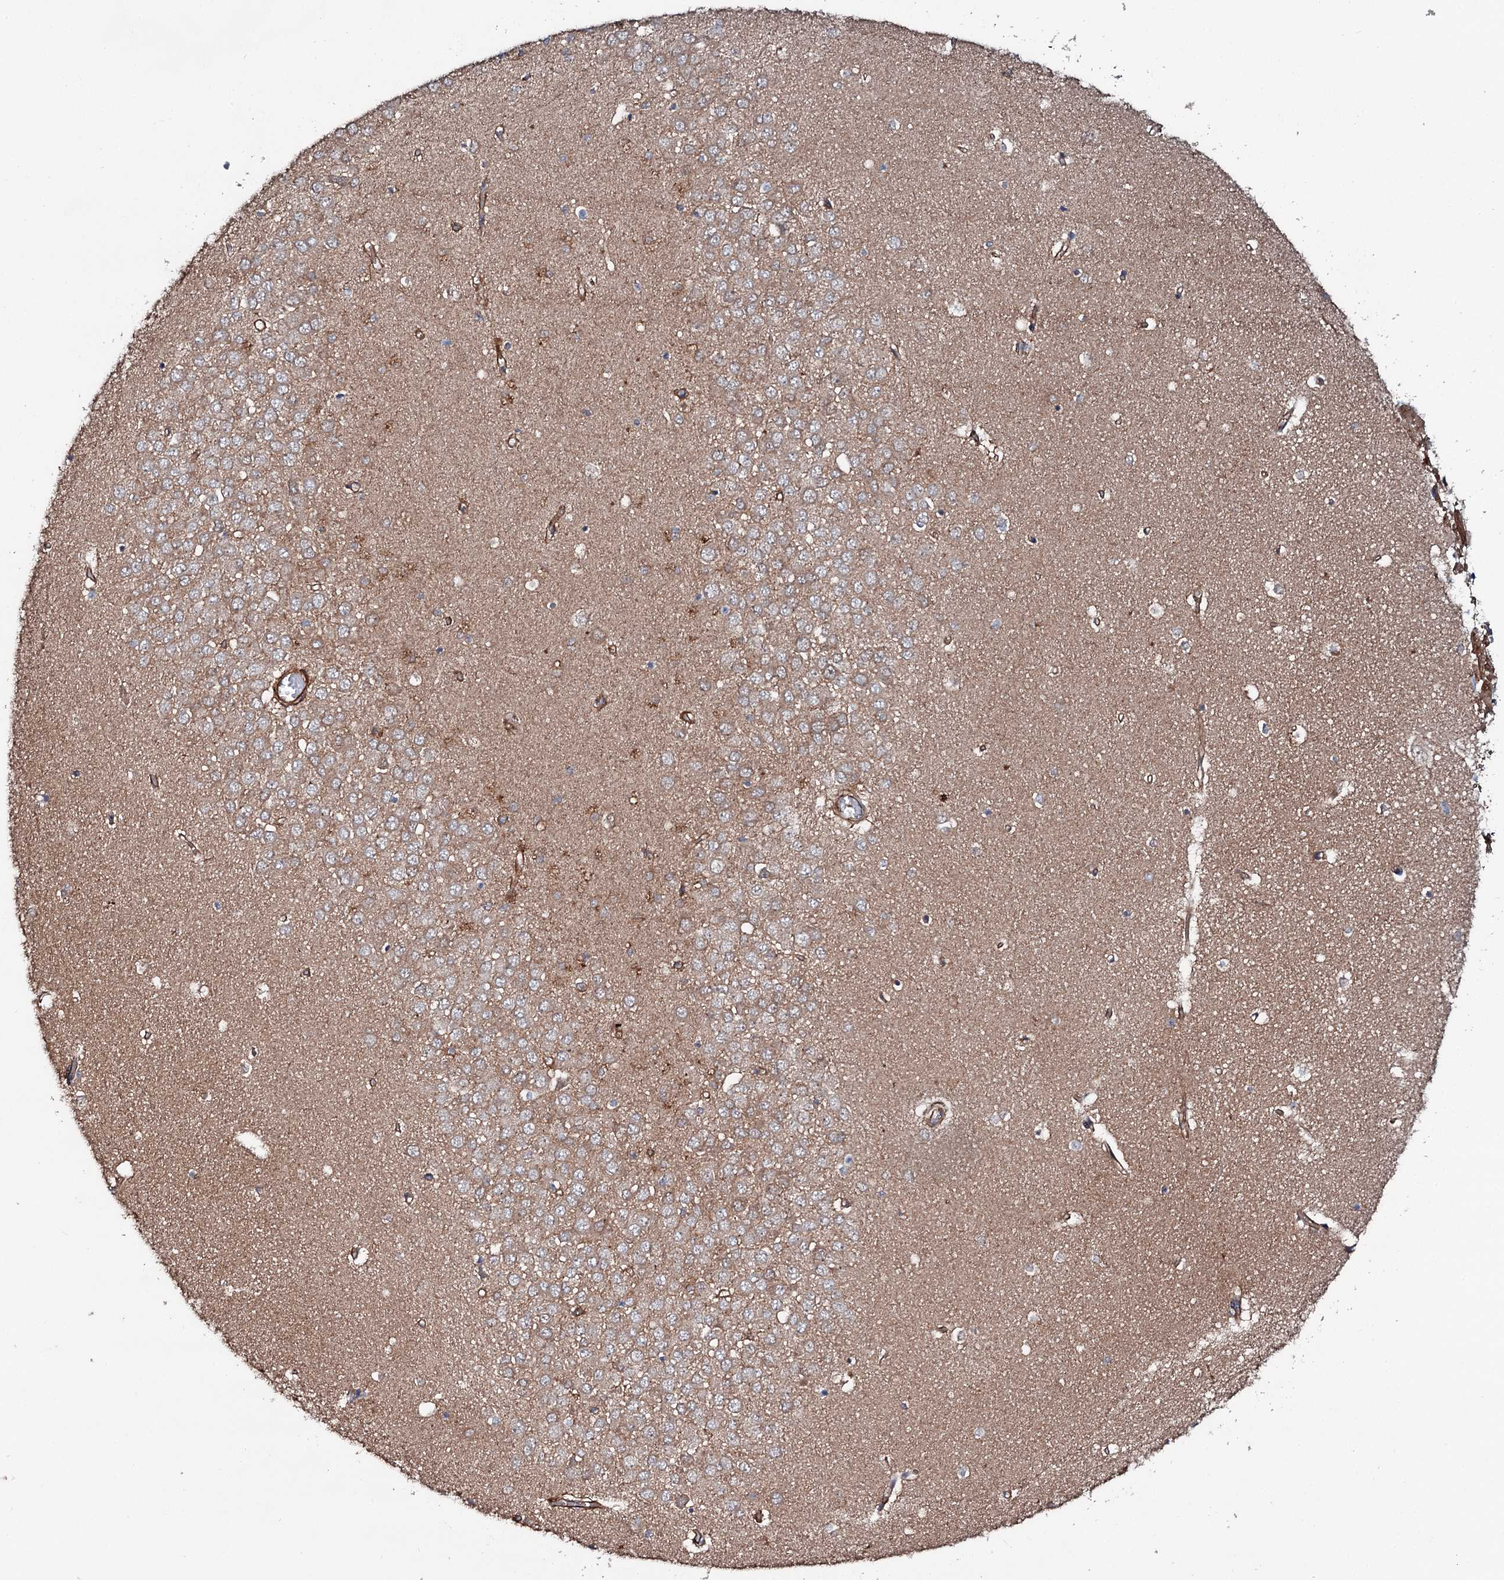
{"staining": {"intensity": "weak", "quantity": "25%-75%", "location": "cytoplasmic/membranous"}, "tissue": "hippocampus", "cell_type": "Glial cells", "image_type": "normal", "snomed": [{"axis": "morphology", "description": "Normal tissue, NOS"}, {"axis": "topography", "description": "Hippocampus"}], "caption": "The immunohistochemical stain highlights weak cytoplasmic/membranous expression in glial cells of benign hippocampus.", "gene": "ADGRG4", "patient": {"sex": "male", "age": 70}}